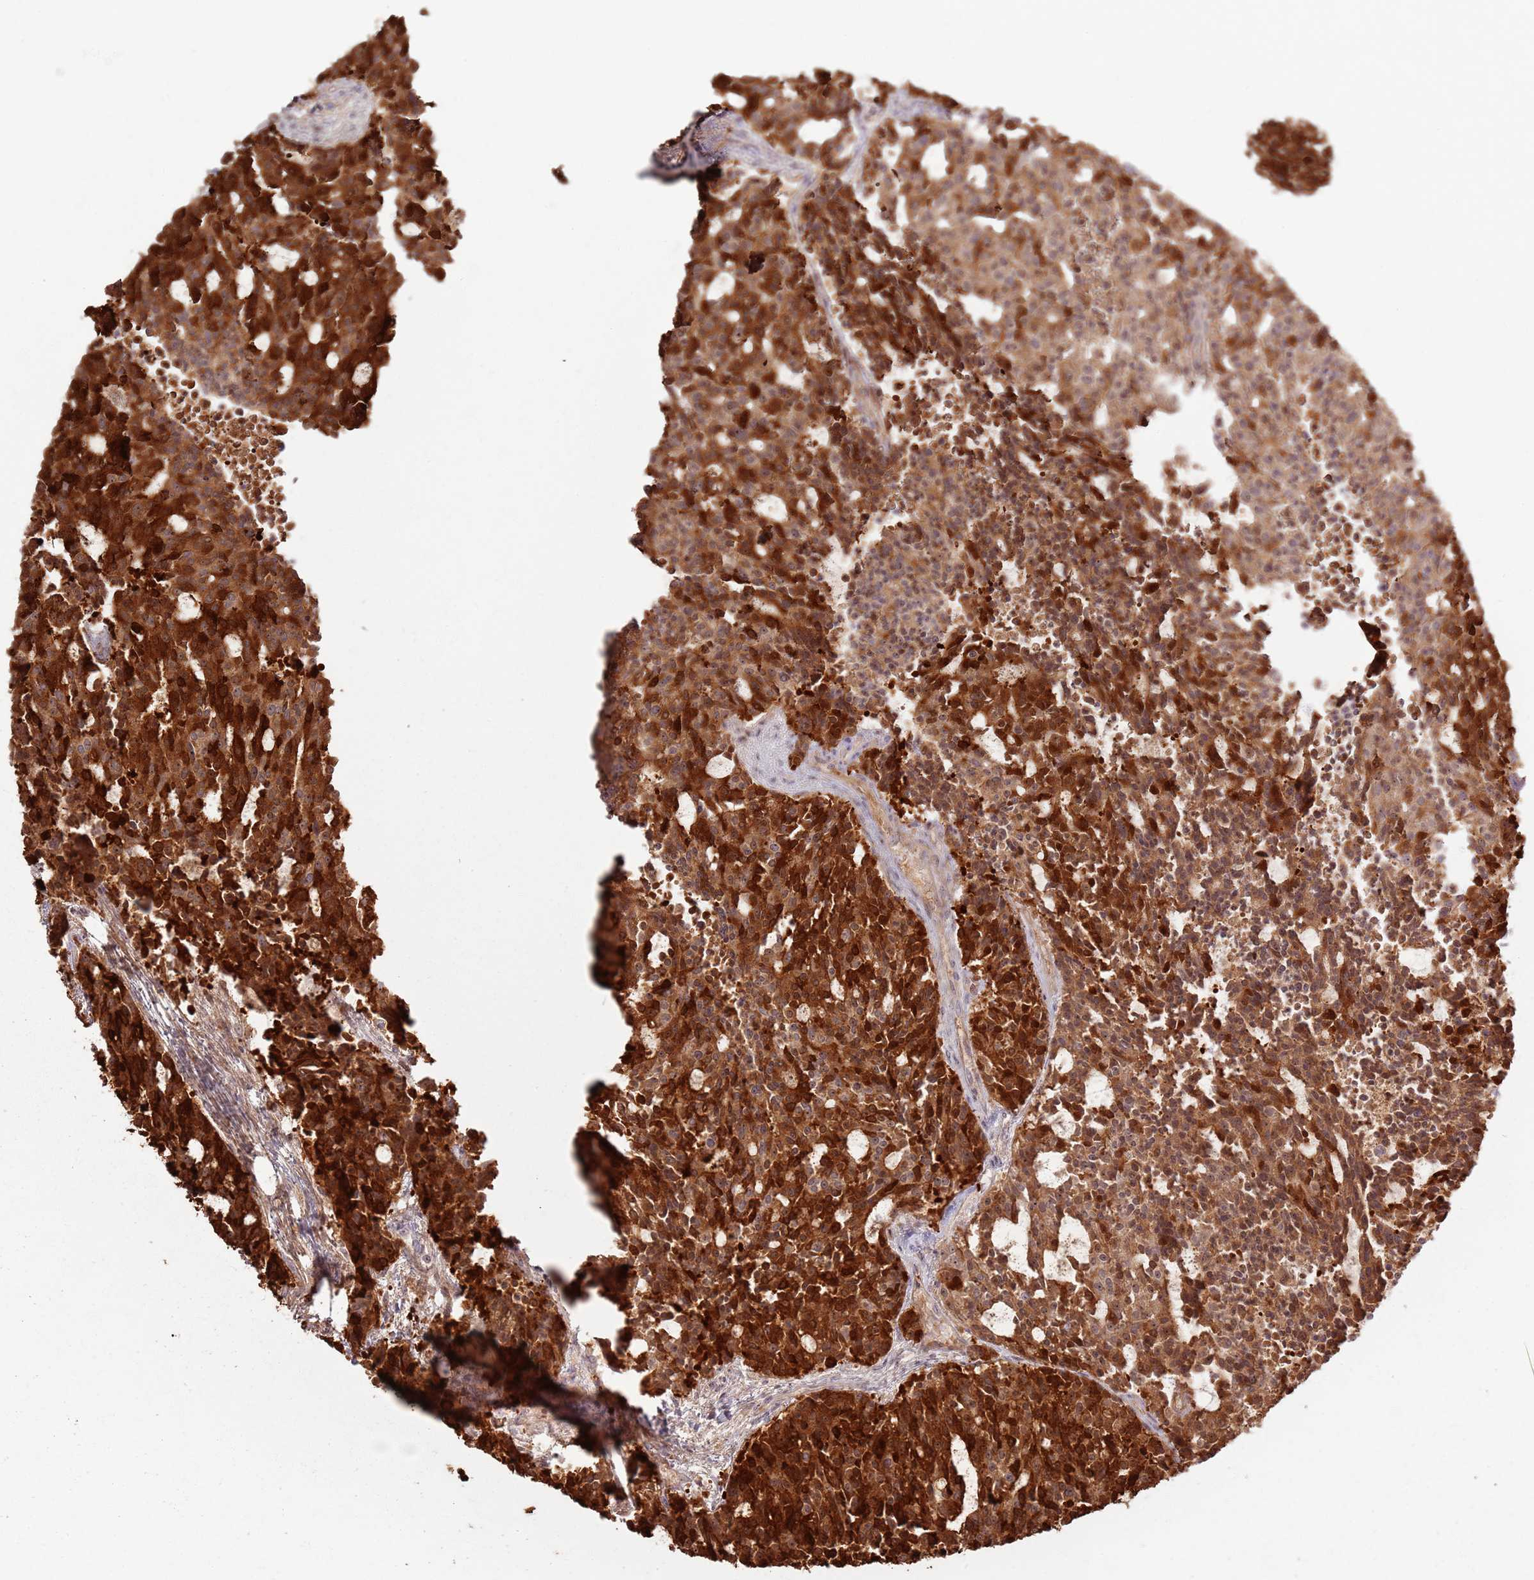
{"staining": {"intensity": "strong", "quantity": ">75%", "location": "cytoplasmic/membranous,nuclear"}, "tissue": "carcinoid", "cell_type": "Tumor cells", "image_type": "cancer", "snomed": [{"axis": "morphology", "description": "Carcinoid, malignant, NOS"}, {"axis": "topography", "description": "Pancreas"}], "caption": "Immunohistochemical staining of human malignant carcinoid demonstrates high levels of strong cytoplasmic/membranous and nuclear protein positivity in approximately >75% of tumor cells.", "gene": "CNPY1", "patient": {"sex": "female", "age": 54}}